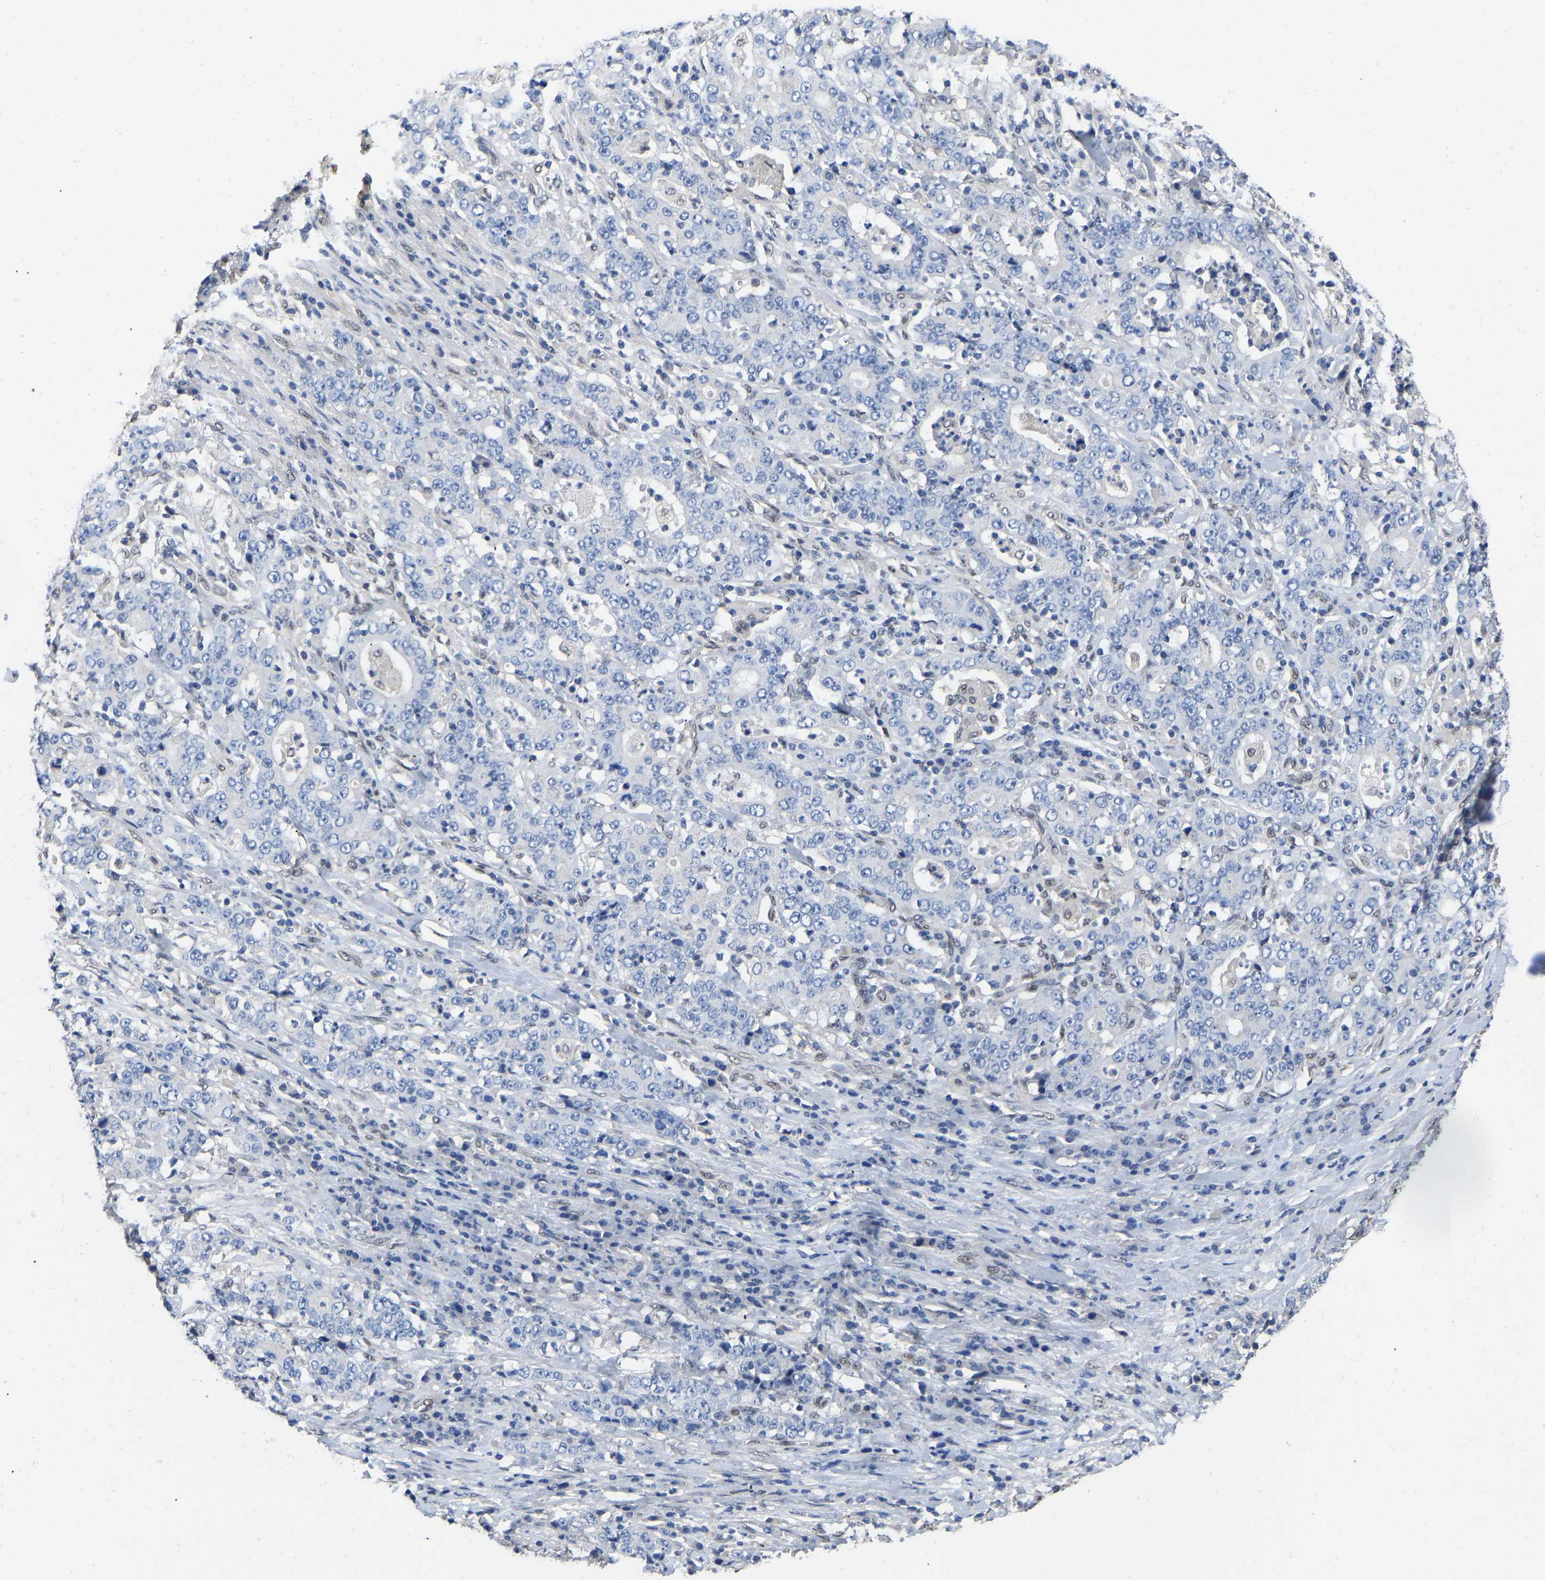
{"staining": {"intensity": "negative", "quantity": "none", "location": "none"}, "tissue": "stomach cancer", "cell_type": "Tumor cells", "image_type": "cancer", "snomed": [{"axis": "morphology", "description": "Normal tissue, NOS"}, {"axis": "morphology", "description": "Adenocarcinoma, NOS"}, {"axis": "topography", "description": "Stomach, upper"}, {"axis": "topography", "description": "Stomach"}], "caption": "An IHC photomicrograph of stomach cancer (adenocarcinoma) is shown. There is no staining in tumor cells of stomach cancer (adenocarcinoma).", "gene": "QKI", "patient": {"sex": "male", "age": 59}}